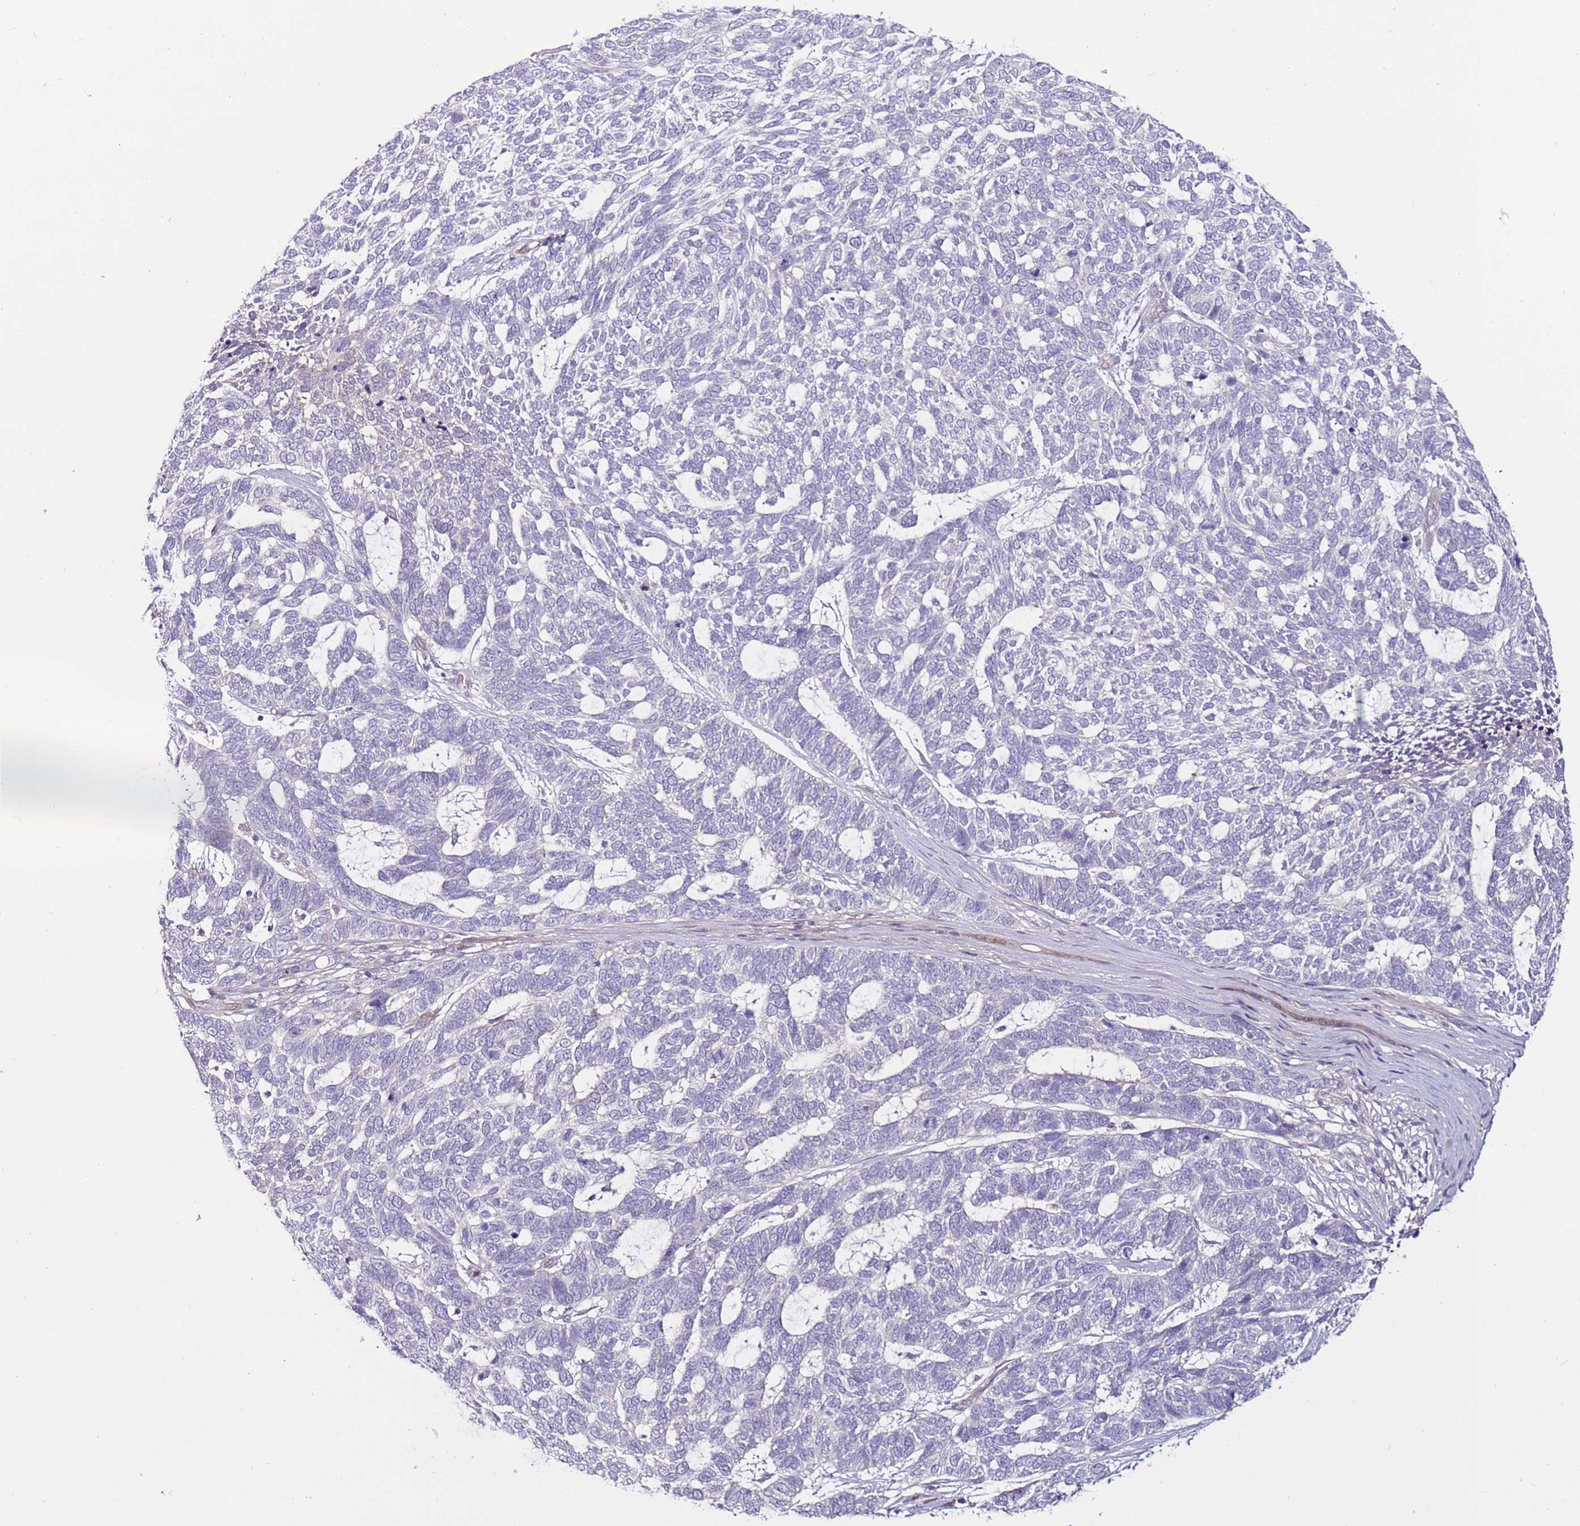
{"staining": {"intensity": "negative", "quantity": "none", "location": "none"}, "tissue": "skin cancer", "cell_type": "Tumor cells", "image_type": "cancer", "snomed": [{"axis": "morphology", "description": "Basal cell carcinoma"}, {"axis": "topography", "description": "Skin"}], "caption": "Immunohistochemistry (IHC) of basal cell carcinoma (skin) displays no positivity in tumor cells.", "gene": "MTG2", "patient": {"sex": "female", "age": 65}}